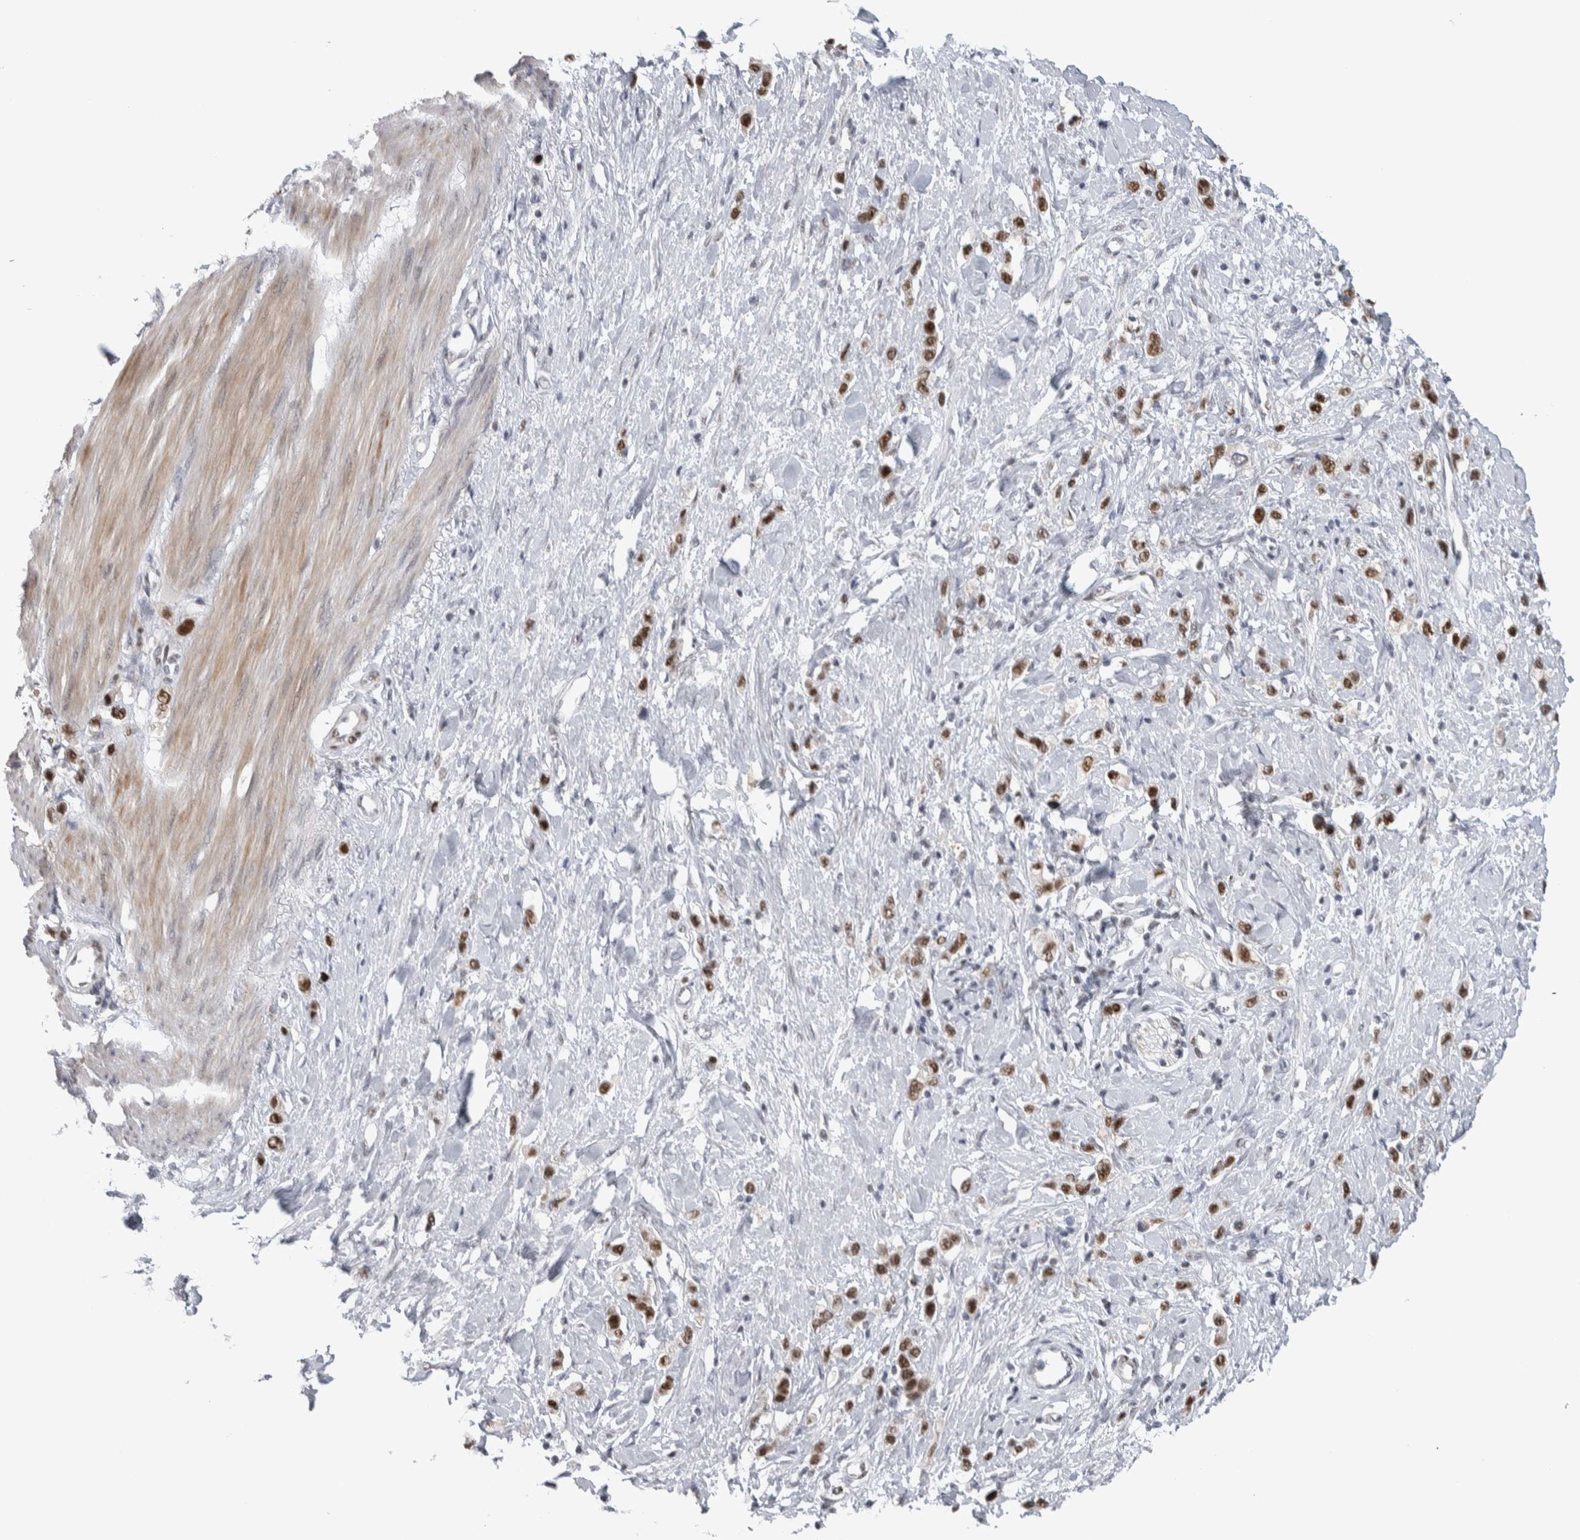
{"staining": {"intensity": "strong", "quantity": ">75%", "location": "nuclear"}, "tissue": "stomach cancer", "cell_type": "Tumor cells", "image_type": "cancer", "snomed": [{"axis": "morphology", "description": "Adenocarcinoma, NOS"}, {"axis": "topography", "description": "Stomach"}], "caption": "A brown stain labels strong nuclear expression of a protein in stomach cancer tumor cells.", "gene": "HEXIM2", "patient": {"sex": "female", "age": 65}}